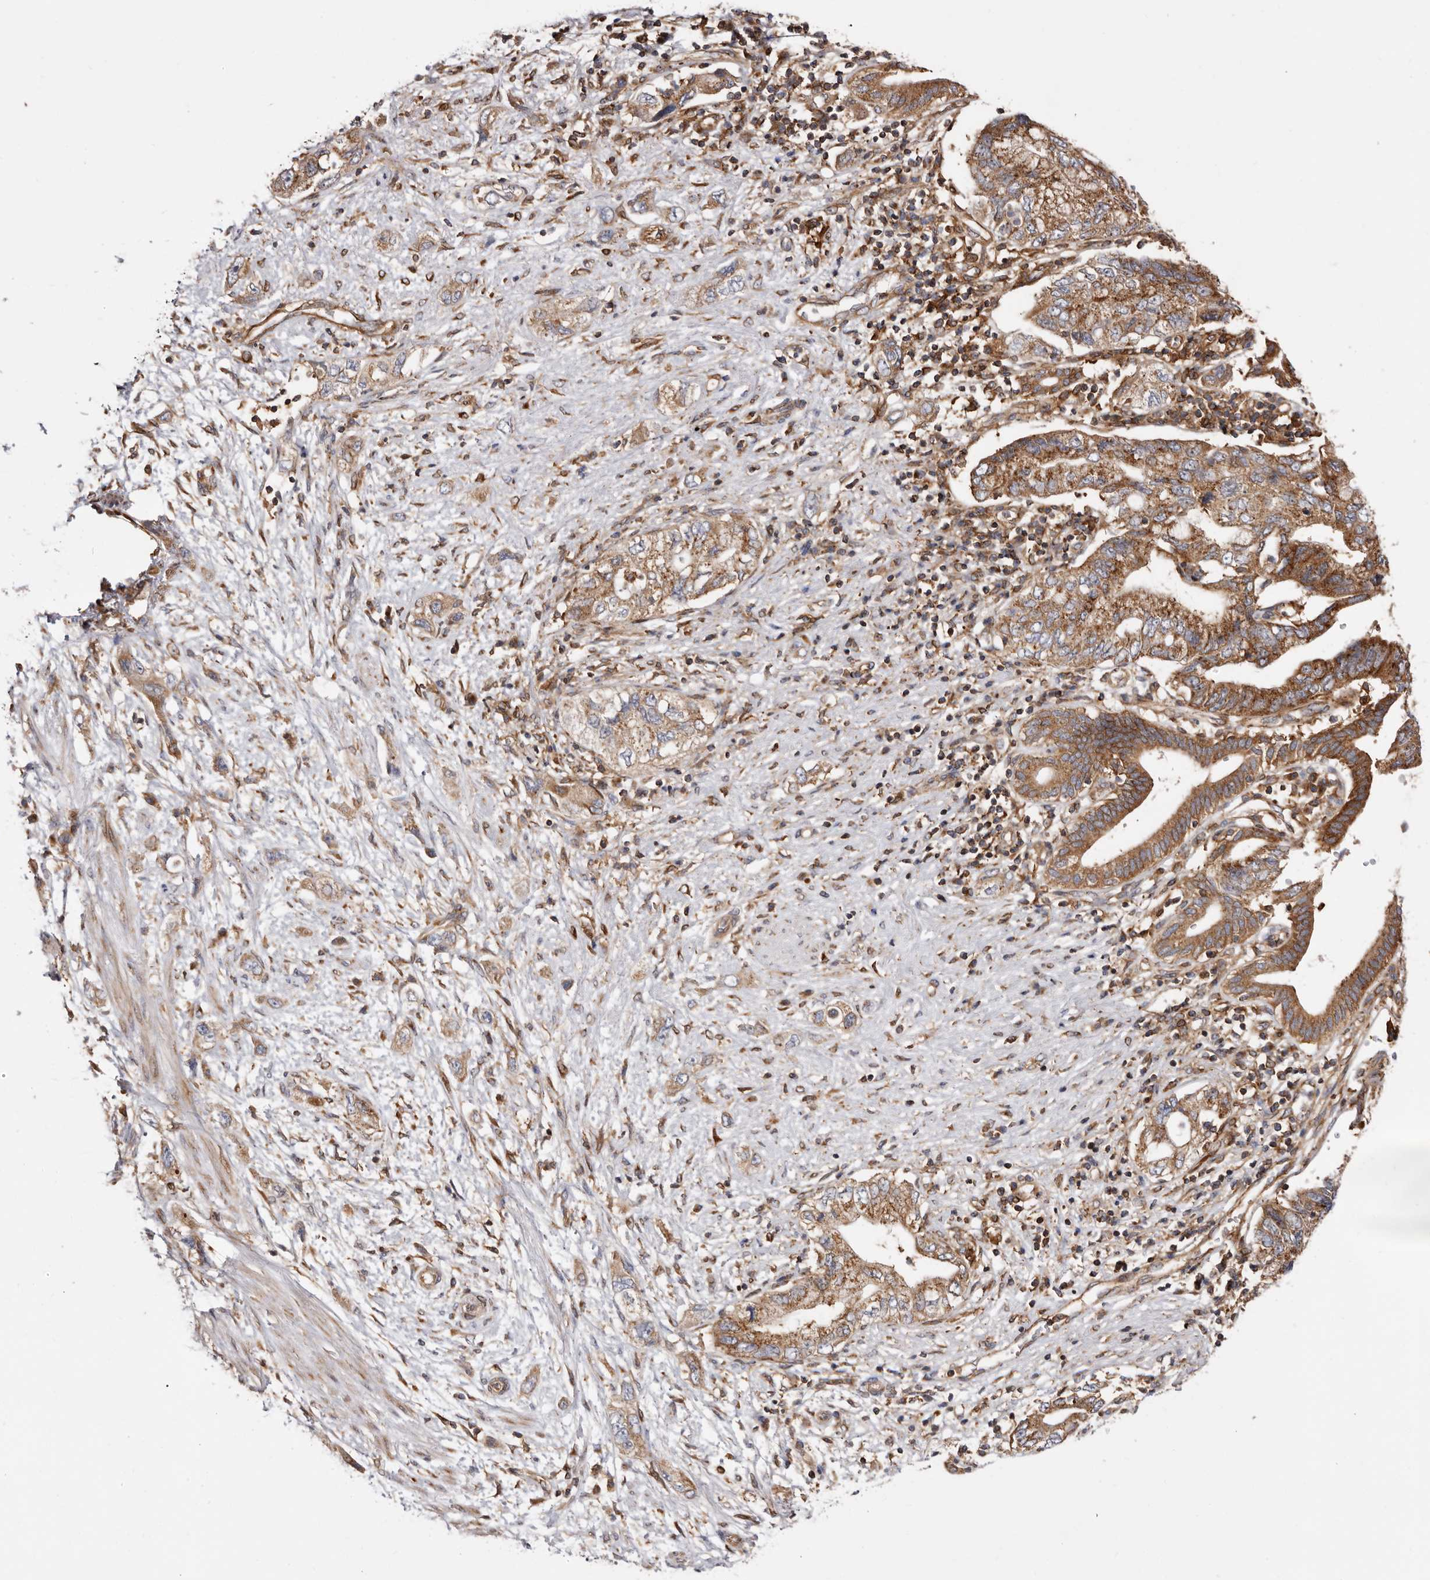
{"staining": {"intensity": "moderate", "quantity": ">75%", "location": "cytoplasmic/membranous"}, "tissue": "pancreatic cancer", "cell_type": "Tumor cells", "image_type": "cancer", "snomed": [{"axis": "morphology", "description": "Adenocarcinoma, NOS"}, {"axis": "topography", "description": "Pancreas"}], "caption": "Protein expression analysis of human pancreatic cancer reveals moderate cytoplasmic/membranous staining in about >75% of tumor cells.", "gene": "COQ8B", "patient": {"sex": "female", "age": 73}}